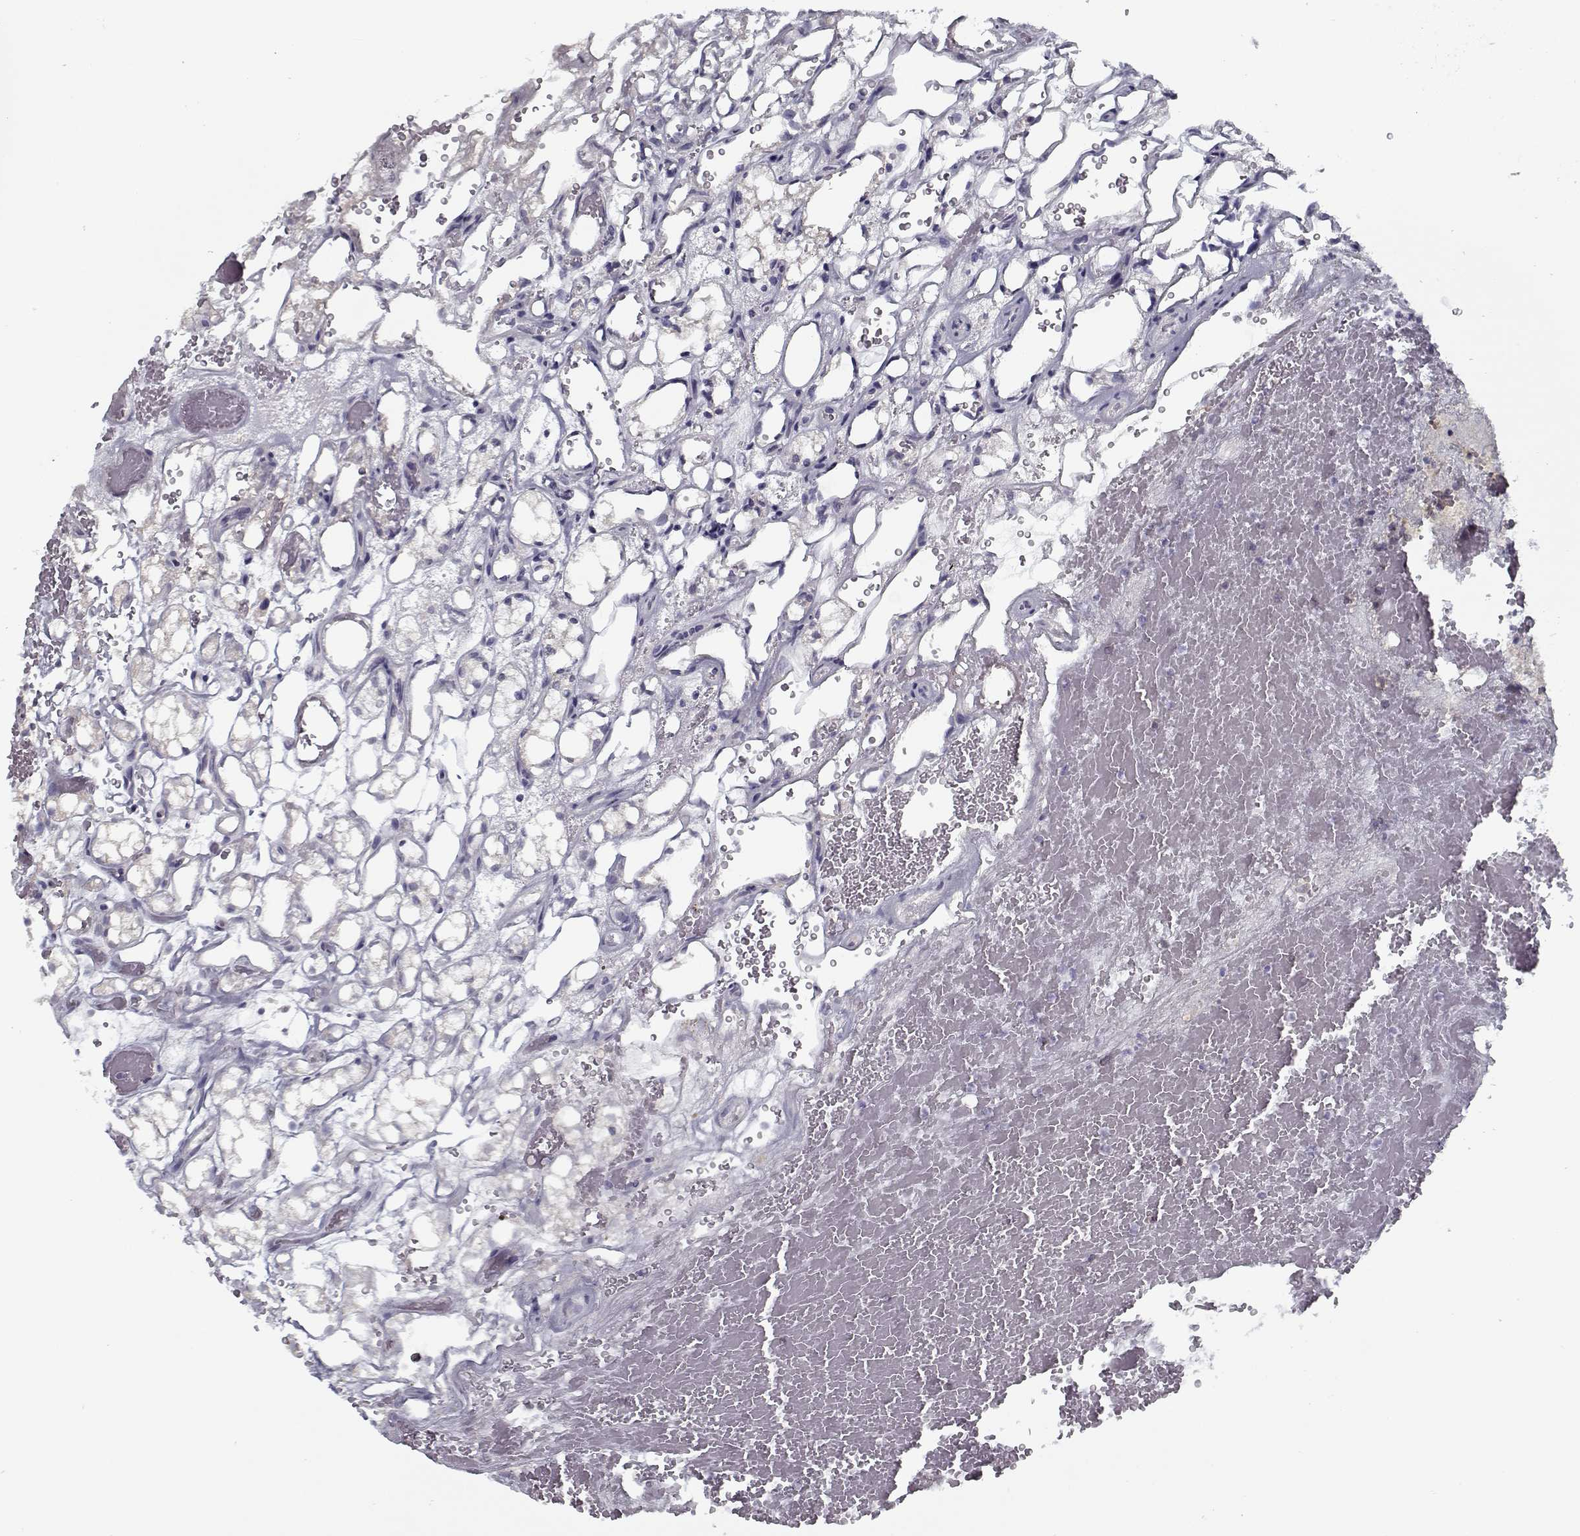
{"staining": {"intensity": "negative", "quantity": "none", "location": "none"}, "tissue": "renal cancer", "cell_type": "Tumor cells", "image_type": "cancer", "snomed": [{"axis": "morphology", "description": "Adenocarcinoma, NOS"}, {"axis": "topography", "description": "Kidney"}], "caption": "High magnification brightfield microscopy of adenocarcinoma (renal) stained with DAB (brown) and counterstained with hematoxylin (blue): tumor cells show no significant expression.", "gene": "TESPA1", "patient": {"sex": "female", "age": 69}}